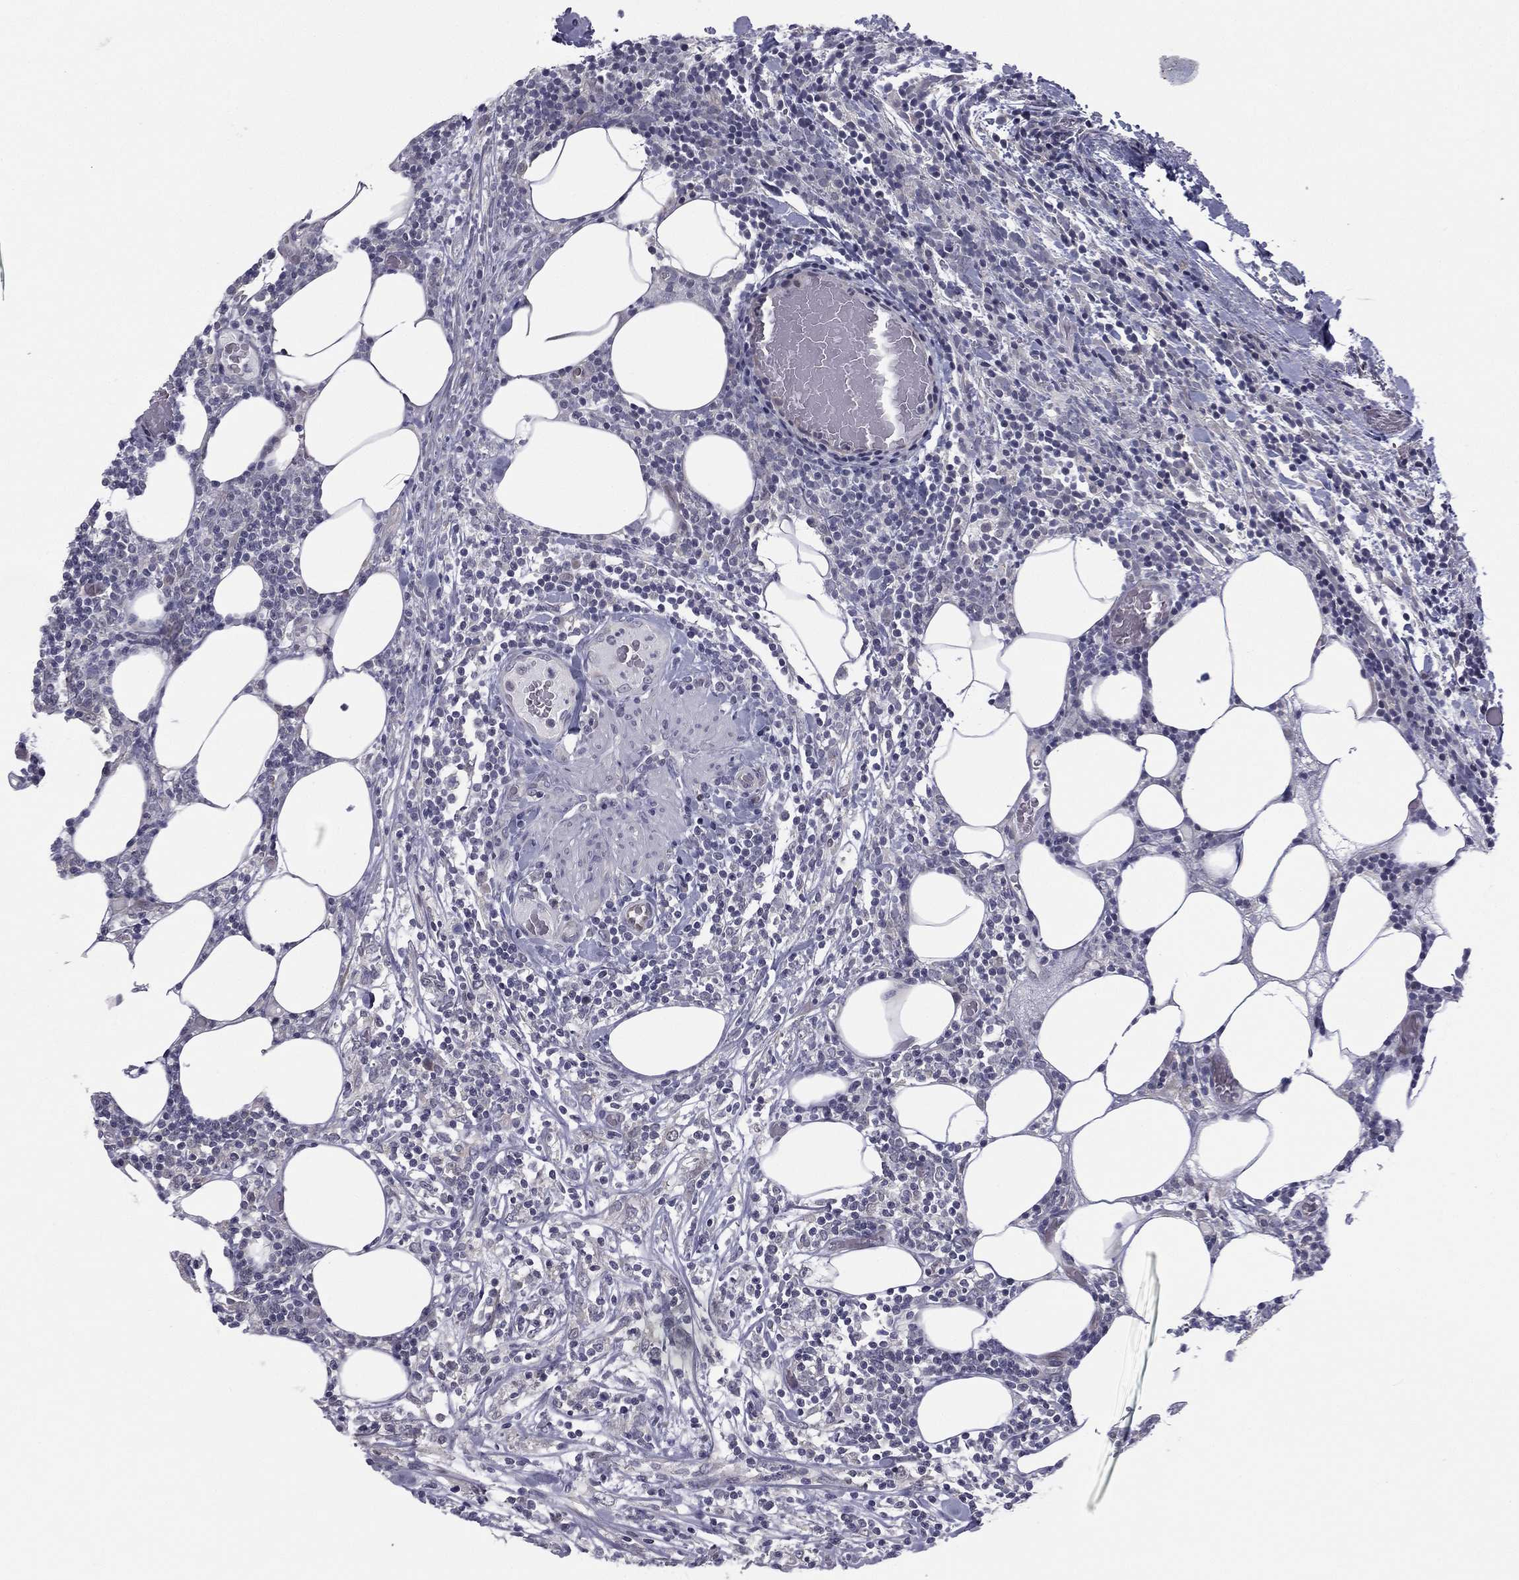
{"staining": {"intensity": "negative", "quantity": "none", "location": "none"}, "tissue": "lymphoma", "cell_type": "Tumor cells", "image_type": "cancer", "snomed": [{"axis": "morphology", "description": "Malignant lymphoma, non-Hodgkin's type, High grade"}, {"axis": "topography", "description": "Lymph node"}], "caption": "Immunohistochemical staining of human lymphoma exhibits no significant expression in tumor cells.", "gene": "ACTRT2", "patient": {"sex": "female", "age": 84}}